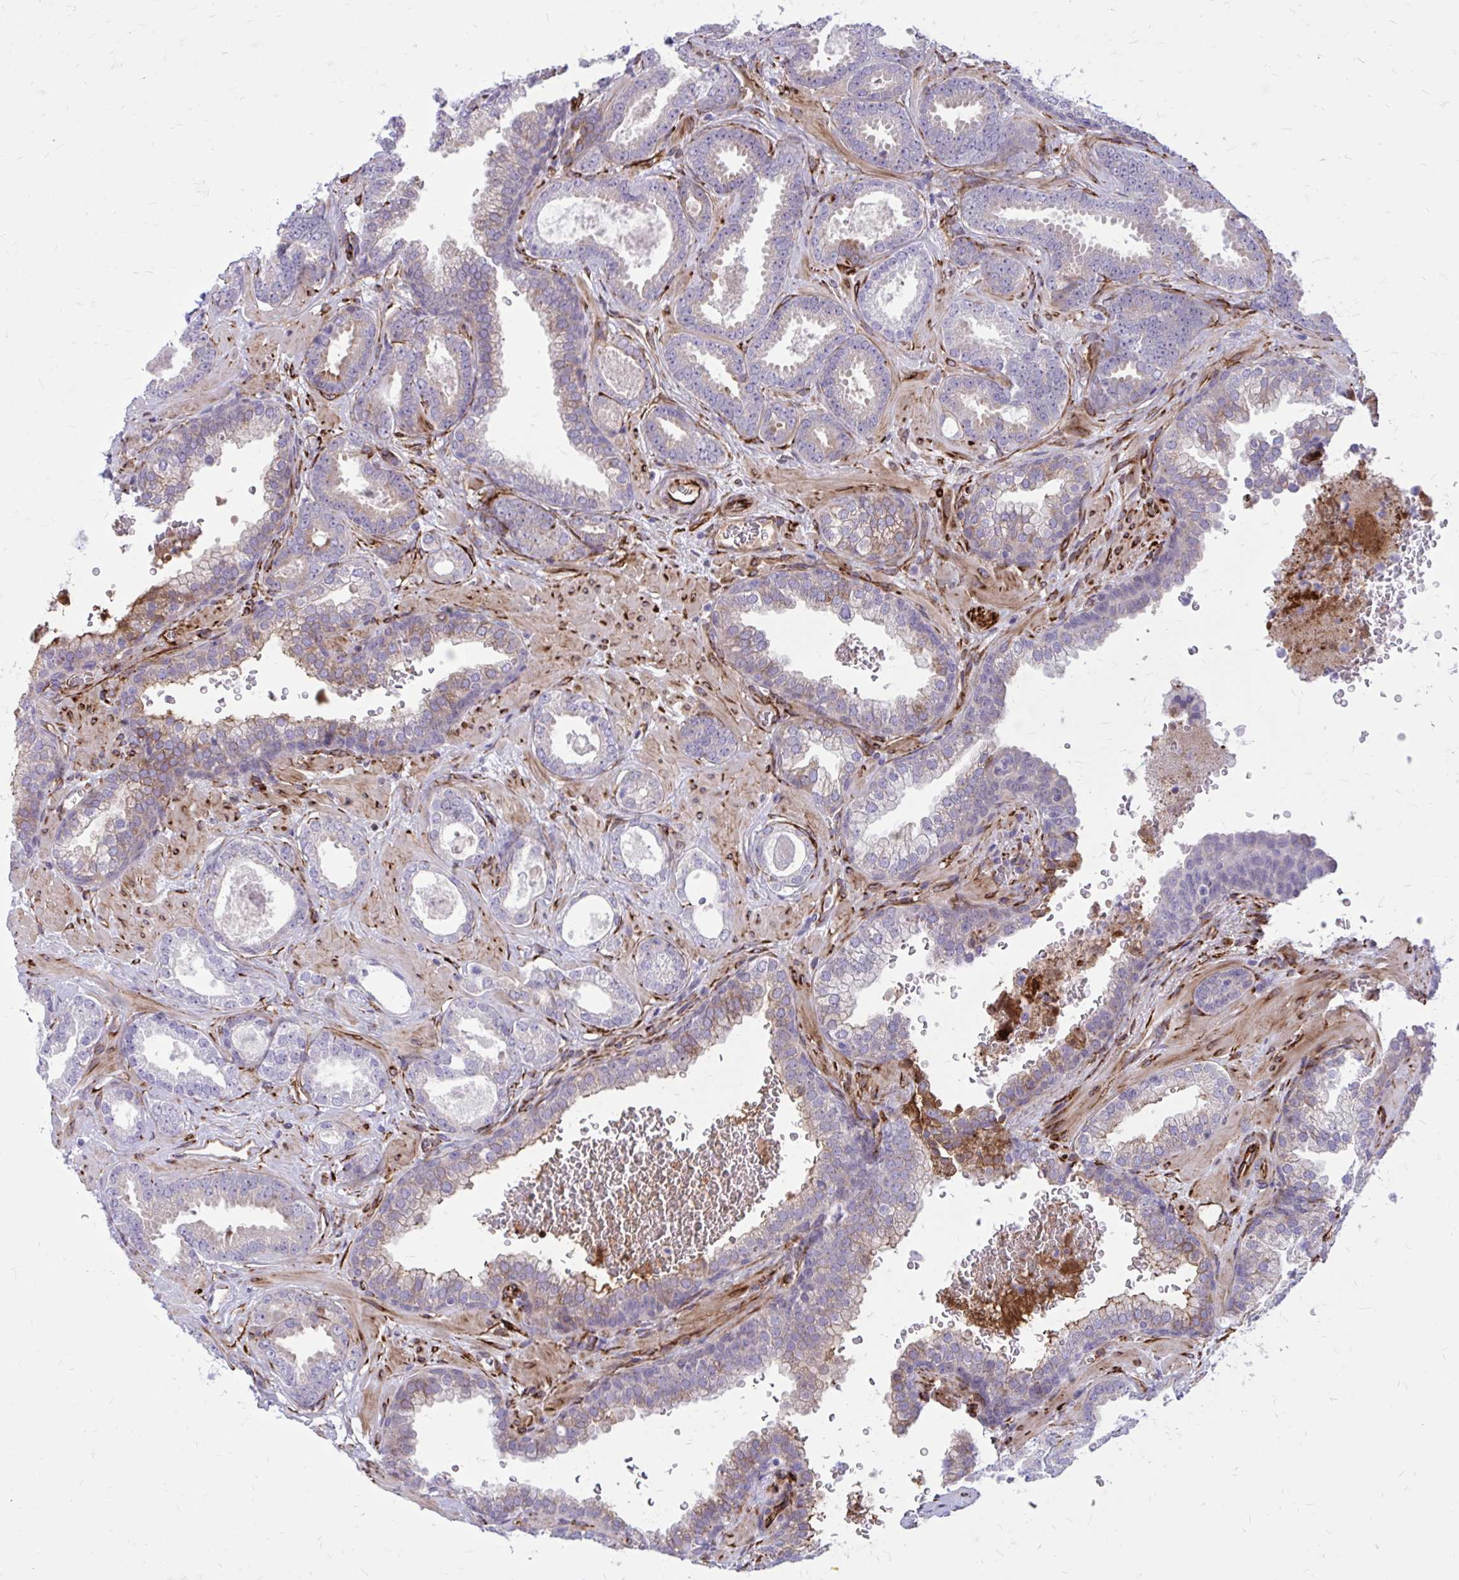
{"staining": {"intensity": "weak", "quantity": "<25%", "location": "cytoplasmic/membranous"}, "tissue": "prostate cancer", "cell_type": "Tumor cells", "image_type": "cancer", "snomed": [{"axis": "morphology", "description": "Adenocarcinoma, High grade"}, {"axis": "topography", "description": "Prostate"}], "caption": "IHC photomicrograph of prostate high-grade adenocarcinoma stained for a protein (brown), which shows no expression in tumor cells.", "gene": "BEND5", "patient": {"sex": "male", "age": 58}}